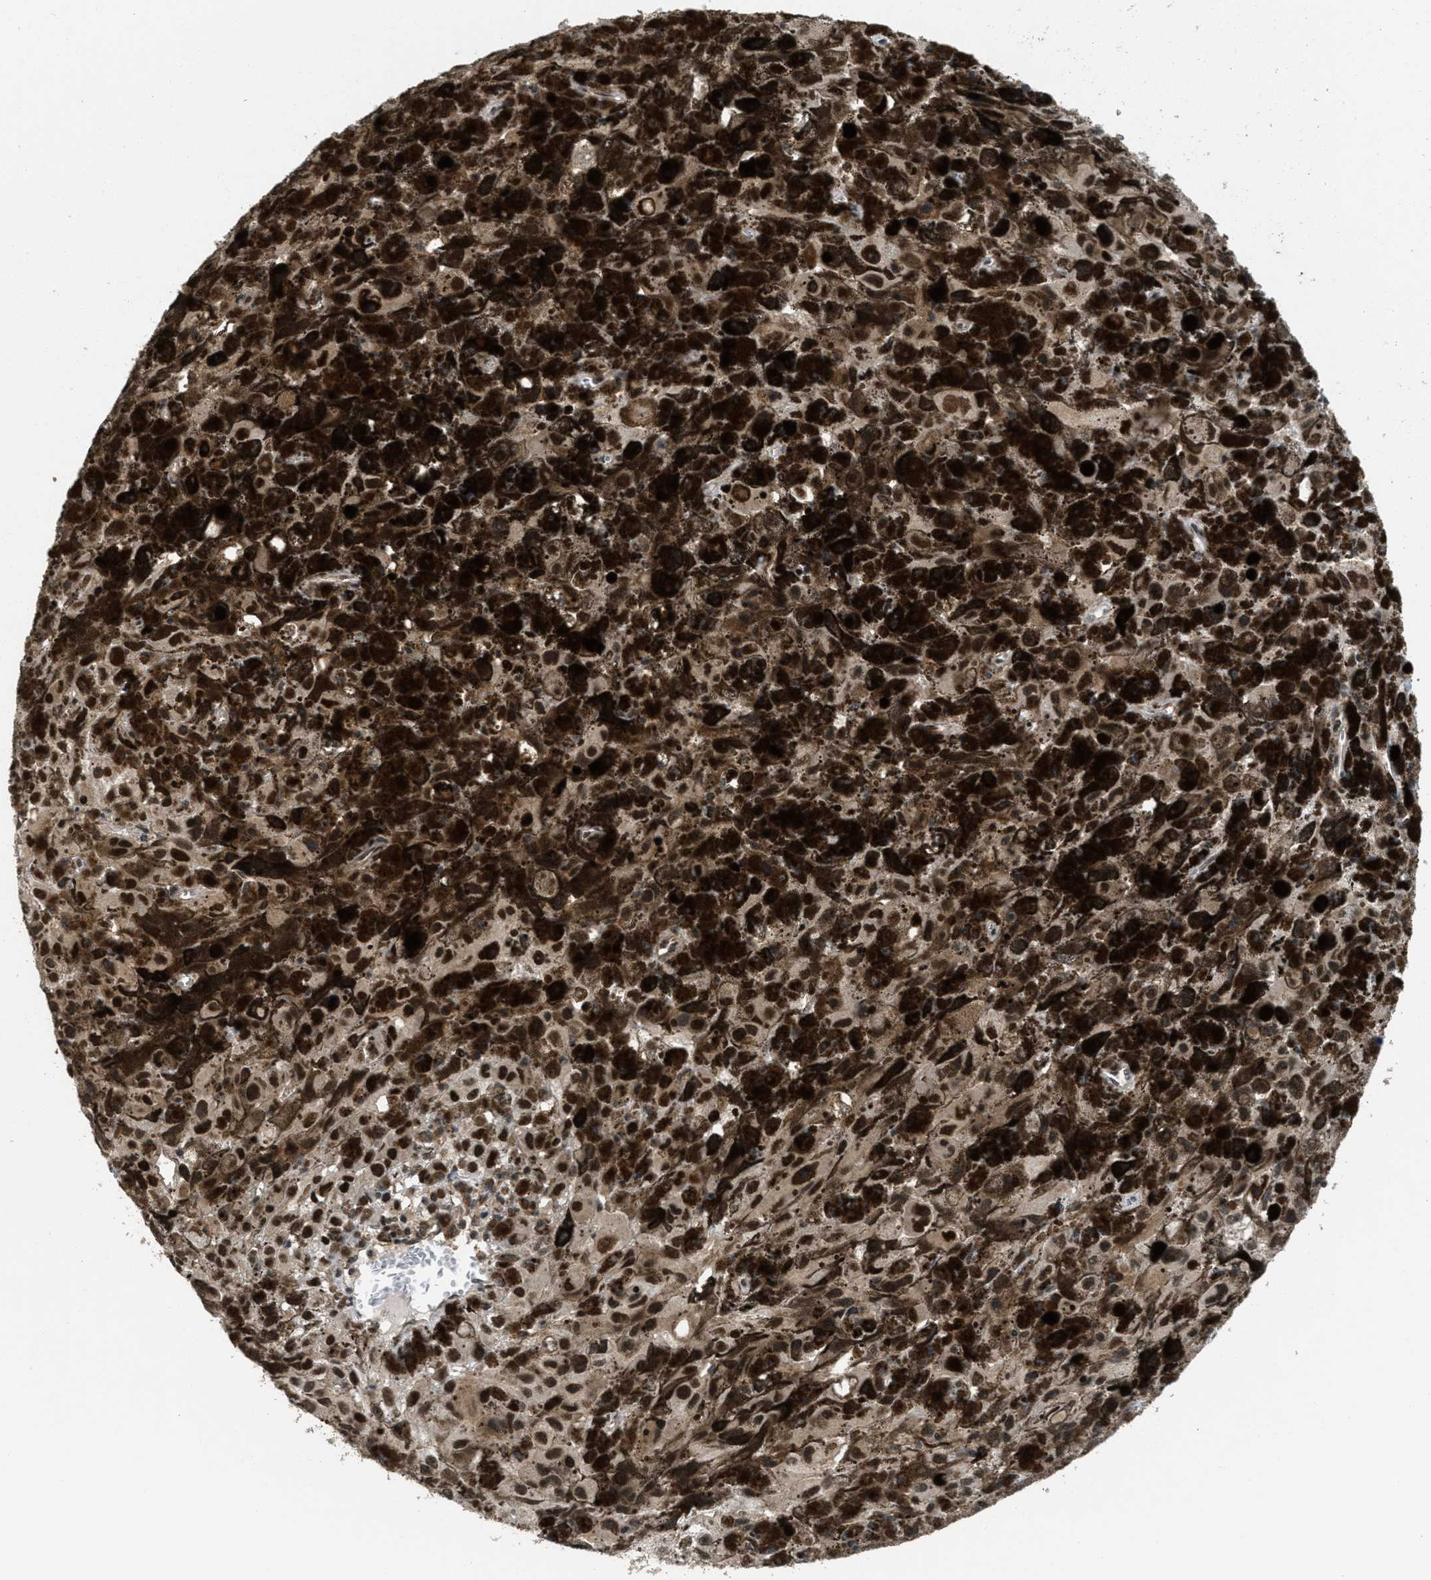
{"staining": {"intensity": "strong", "quantity": ">75%", "location": "cytoplasmic/membranous,nuclear"}, "tissue": "melanoma", "cell_type": "Tumor cells", "image_type": "cancer", "snomed": [{"axis": "morphology", "description": "Malignant melanoma, NOS"}, {"axis": "topography", "description": "Skin"}], "caption": "IHC (DAB) staining of human melanoma demonstrates strong cytoplasmic/membranous and nuclear protein staining in about >75% of tumor cells. (DAB = brown stain, brightfield microscopy at high magnification).", "gene": "CUL4B", "patient": {"sex": "female", "age": 104}}